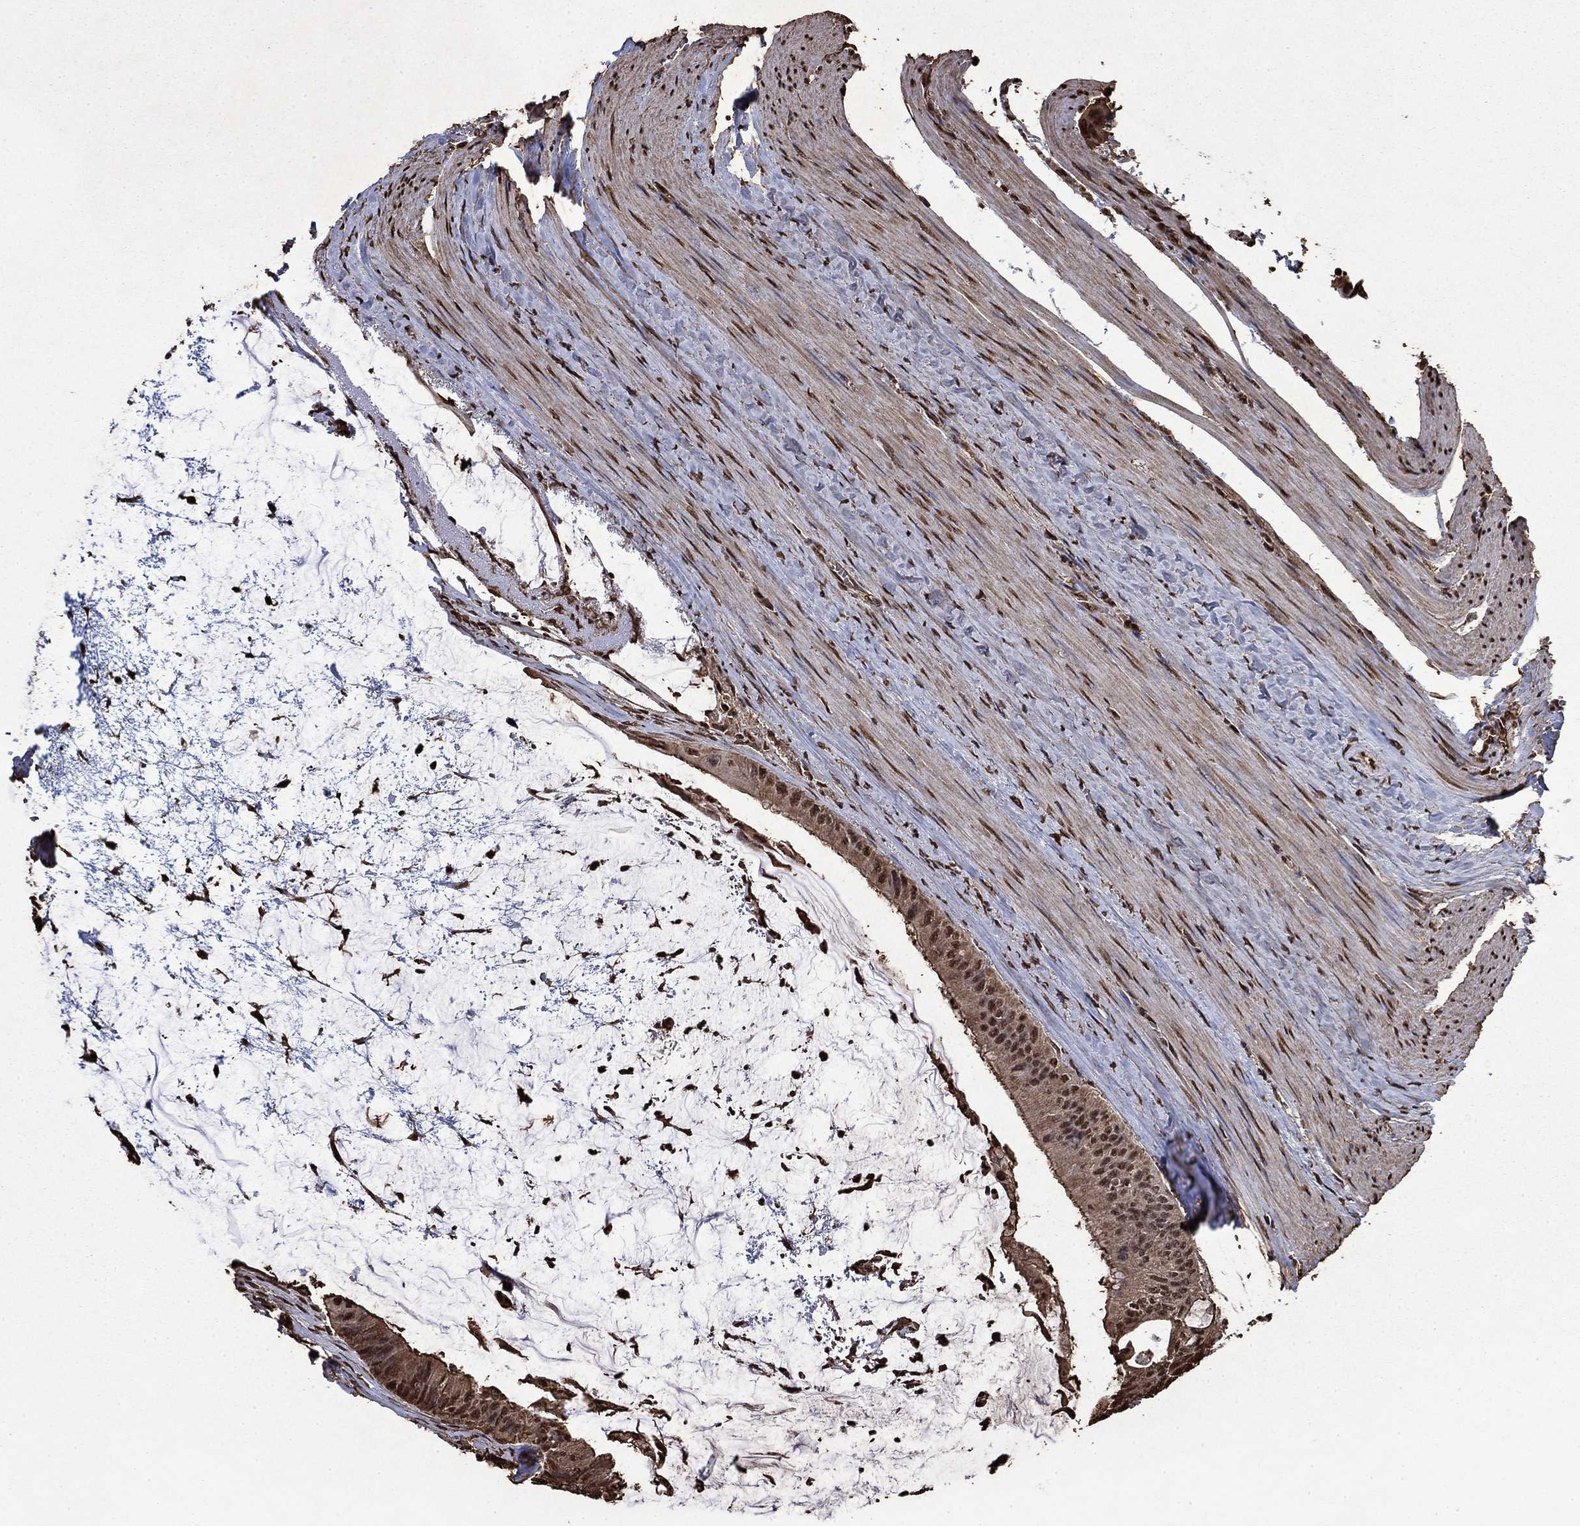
{"staining": {"intensity": "moderate", "quantity": "<25%", "location": "nuclear"}, "tissue": "colorectal cancer", "cell_type": "Tumor cells", "image_type": "cancer", "snomed": [{"axis": "morphology", "description": "Normal tissue, NOS"}, {"axis": "morphology", "description": "Adenocarcinoma, NOS"}, {"axis": "topography", "description": "Colon"}], "caption": "Colorectal adenocarcinoma stained for a protein (brown) demonstrates moderate nuclear positive positivity in approximately <25% of tumor cells.", "gene": "GAPDH", "patient": {"sex": "male", "age": 65}}